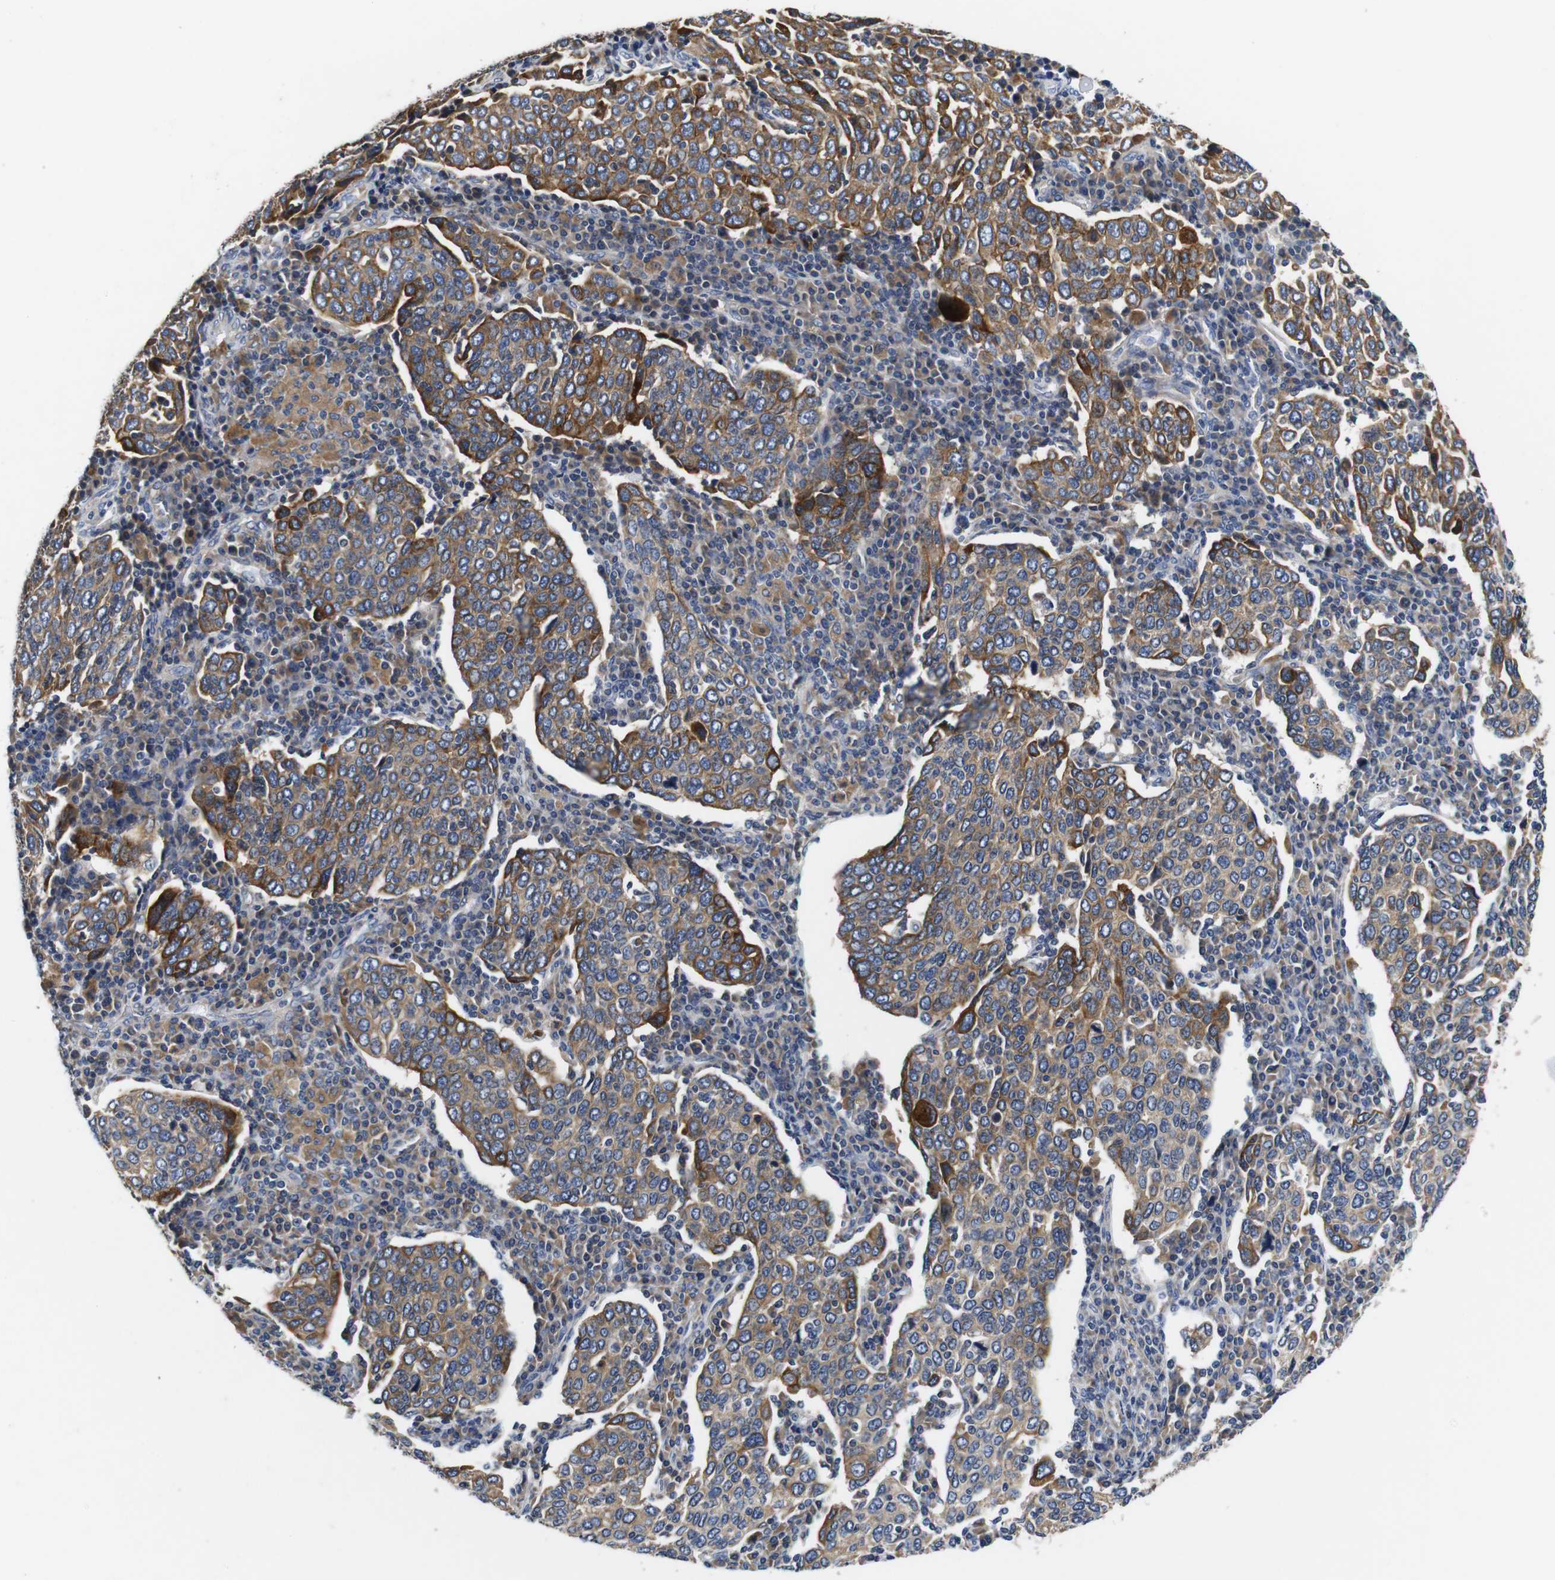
{"staining": {"intensity": "moderate", "quantity": ">75%", "location": "cytoplasmic/membranous"}, "tissue": "cervical cancer", "cell_type": "Tumor cells", "image_type": "cancer", "snomed": [{"axis": "morphology", "description": "Squamous cell carcinoma, NOS"}, {"axis": "topography", "description": "Cervix"}], "caption": "The immunohistochemical stain highlights moderate cytoplasmic/membranous expression in tumor cells of cervical squamous cell carcinoma tissue. Ihc stains the protein in brown and the nuclei are stained blue.", "gene": "MARCHF7", "patient": {"sex": "female", "age": 40}}